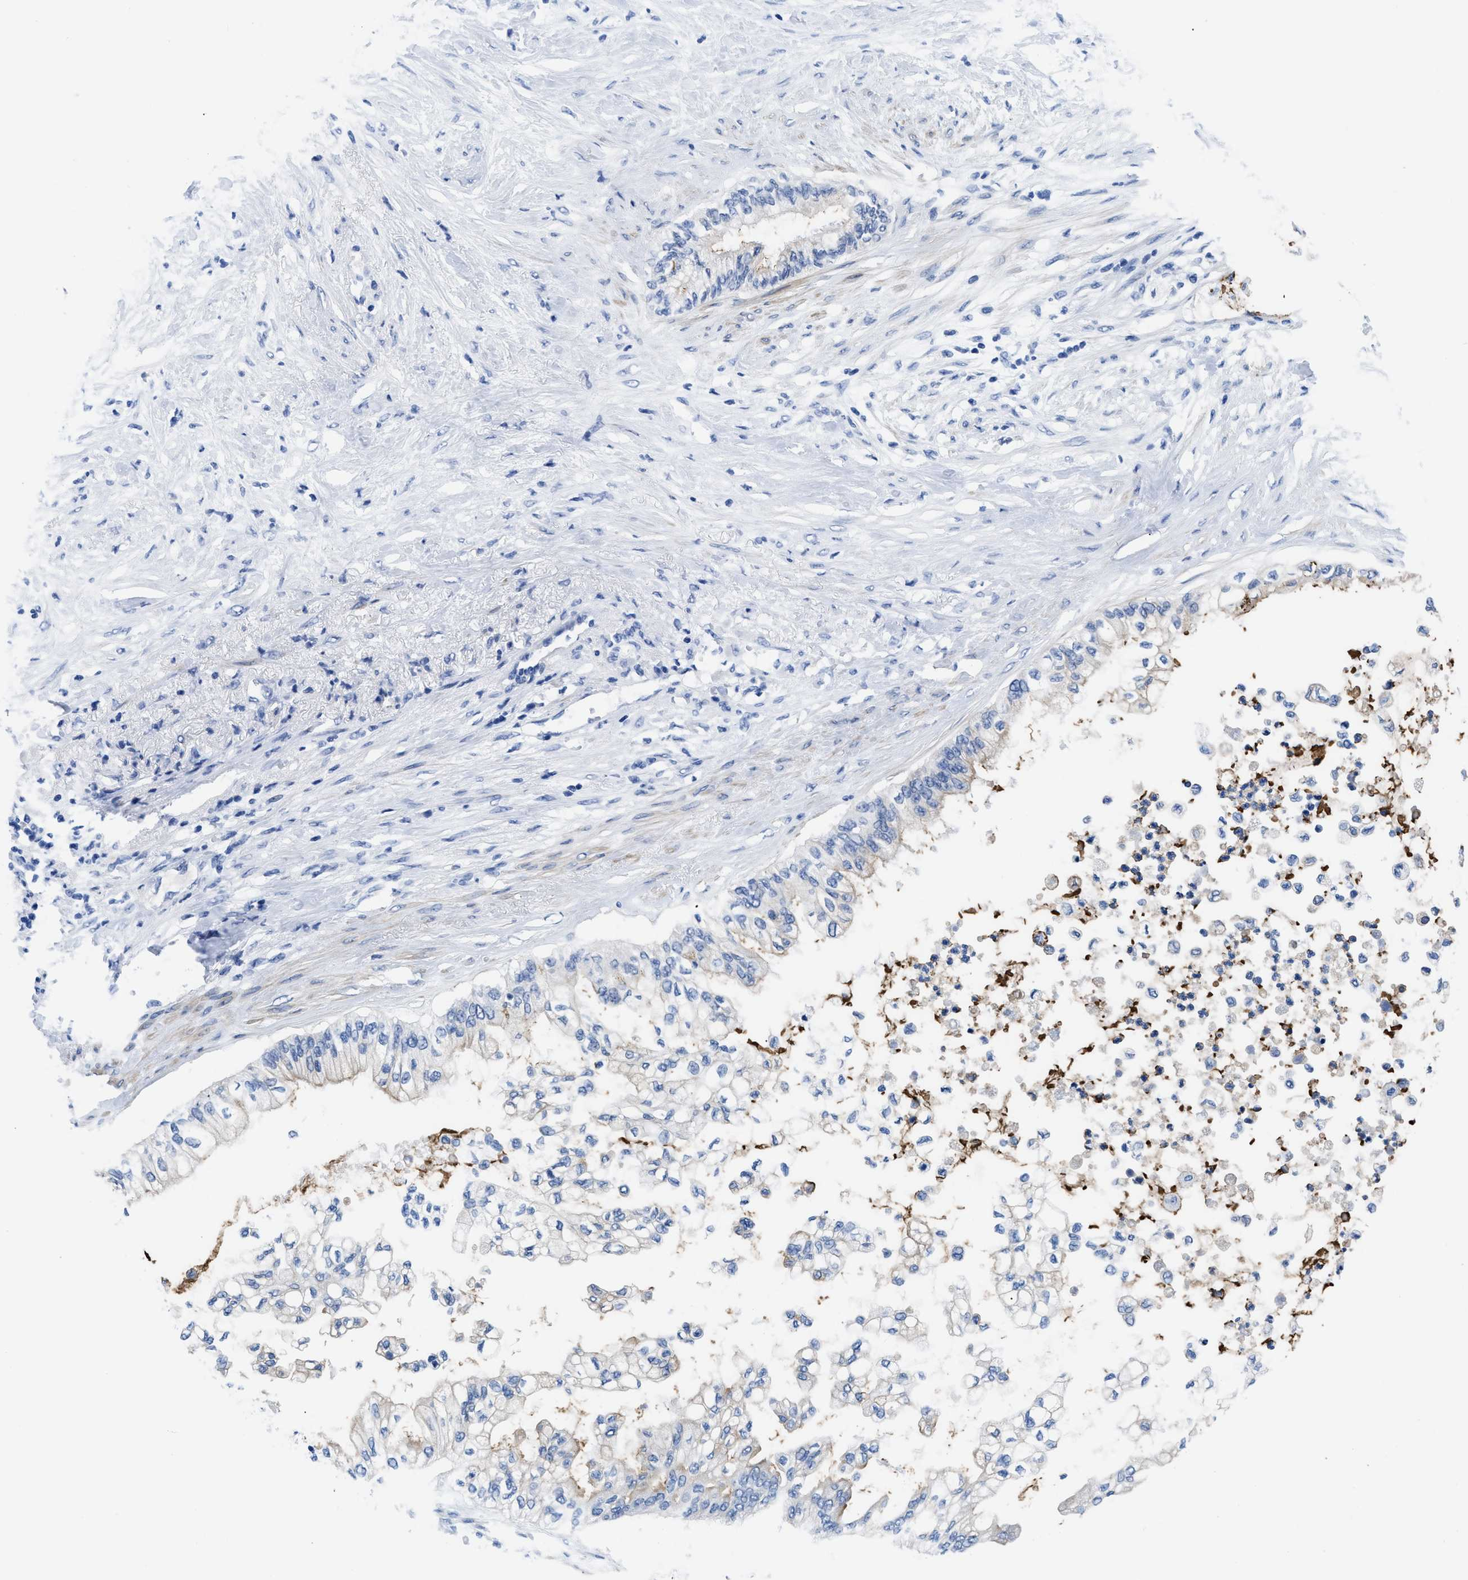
{"staining": {"intensity": "weak", "quantity": "<25%", "location": "cytoplasmic/membranous"}, "tissue": "pancreatic cancer", "cell_type": "Tumor cells", "image_type": "cancer", "snomed": [{"axis": "morphology", "description": "Normal tissue, NOS"}, {"axis": "morphology", "description": "Adenocarcinoma, NOS"}, {"axis": "topography", "description": "Pancreas"}, {"axis": "topography", "description": "Duodenum"}], "caption": "This micrograph is of adenocarcinoma (pancreatic) stained with immunohistochemistry to label a protein in brown with the nuclei are counter-stained blue. There is no positivity in tumor cells.", "gene": "TMEM68", "patient": {"sex": "female", "age": 60}}